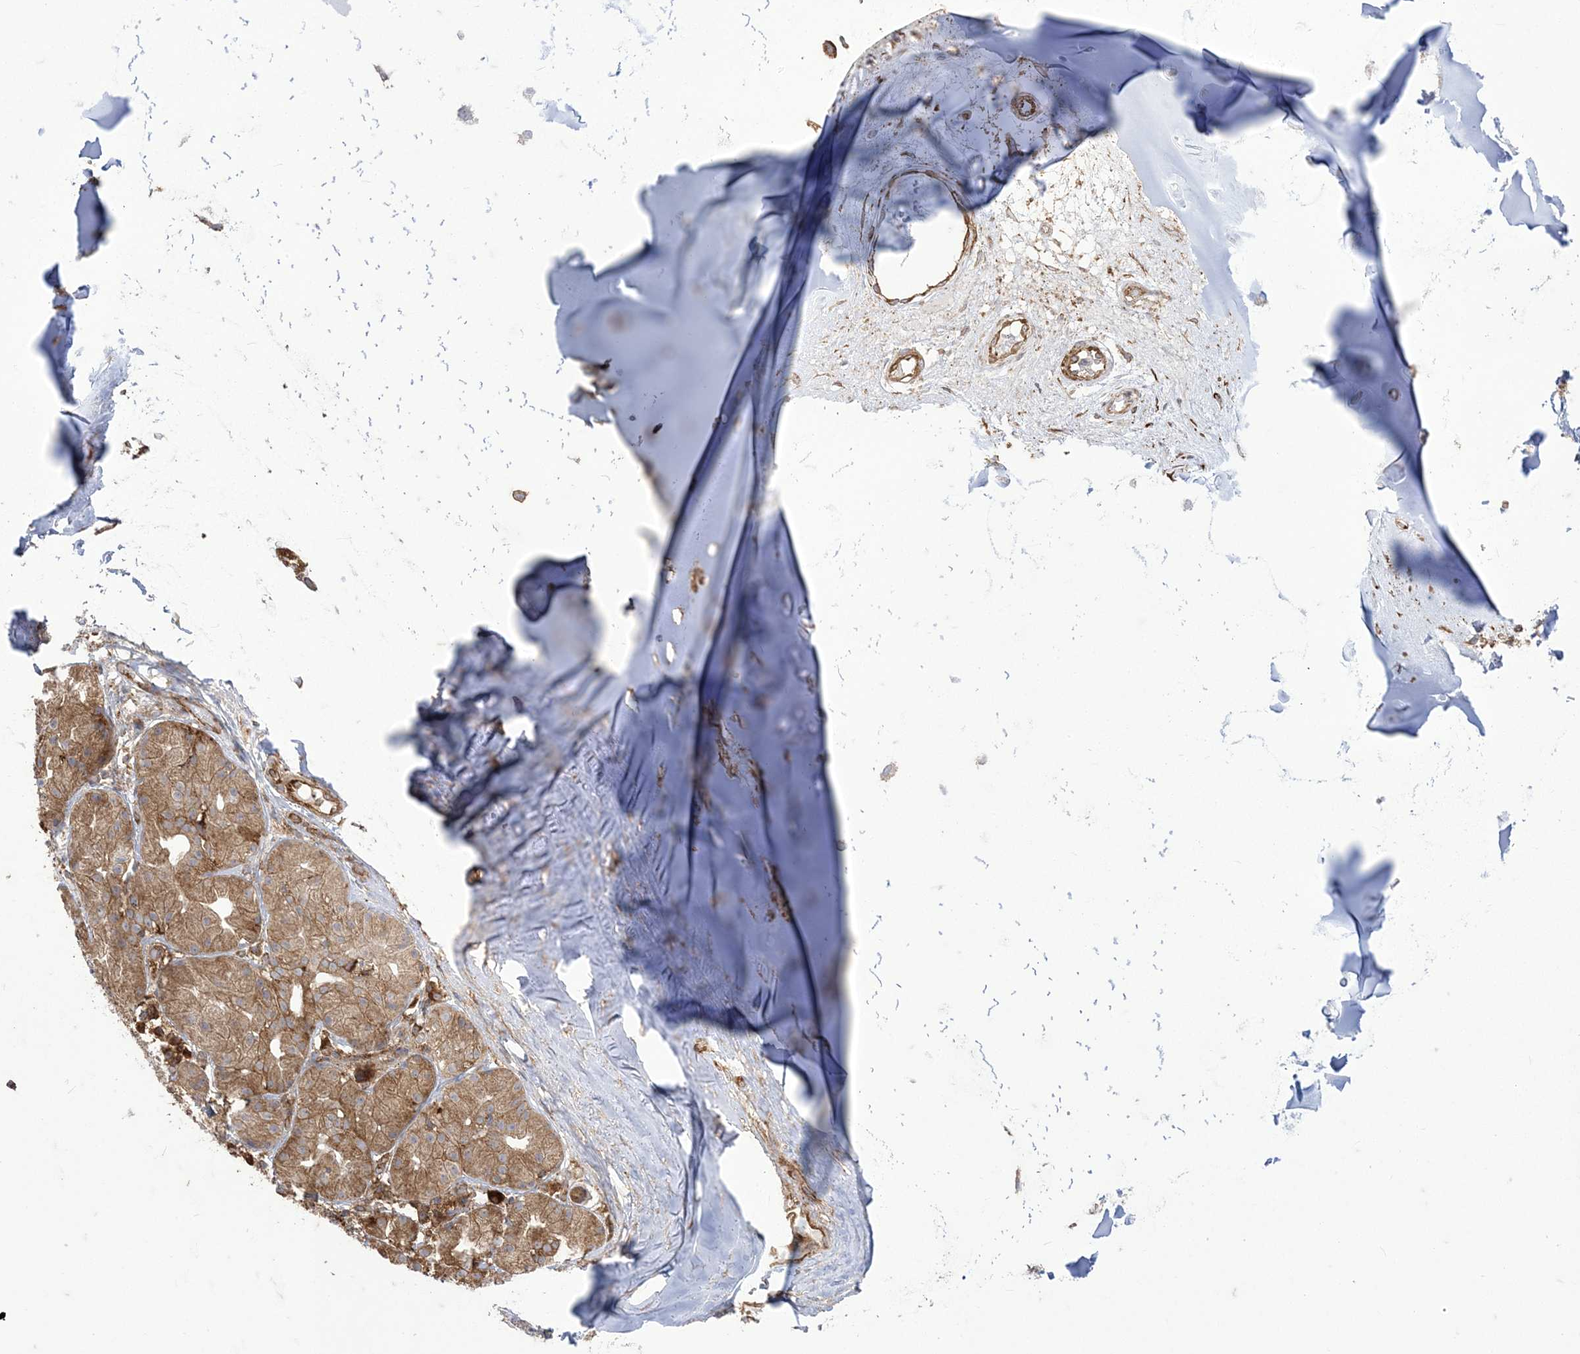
{"staining": {"intensity": "weak", "quantity": ">75%", "location": "cytoplasmic/membranous"}, "tissue": "adipose tissue", "cell_type": "Adipocytes", "image_type": "normal", "snomed": [{"axis": "morphology", "description": "Normal tissue, NOS"}, {"axis": "morphology", "description": "Basal cell carcinoma"}, {"axis": "topography", "description": "Cartilage tissue"}, {"axis": "topography", "description": "Nasopharynx"}, {"axis": "topography", "description": "Oral tissue"}], "caption": "Protein expression analysis of unremarkable adipose tissue shows weak cytoplasmic/membranous positivity in about >75% of adipocytes. (DAB = brown stain, brightfield microscopy at high magnification).", "gene": "DERL3", "patient": {"sex": "female", "age": 77}}